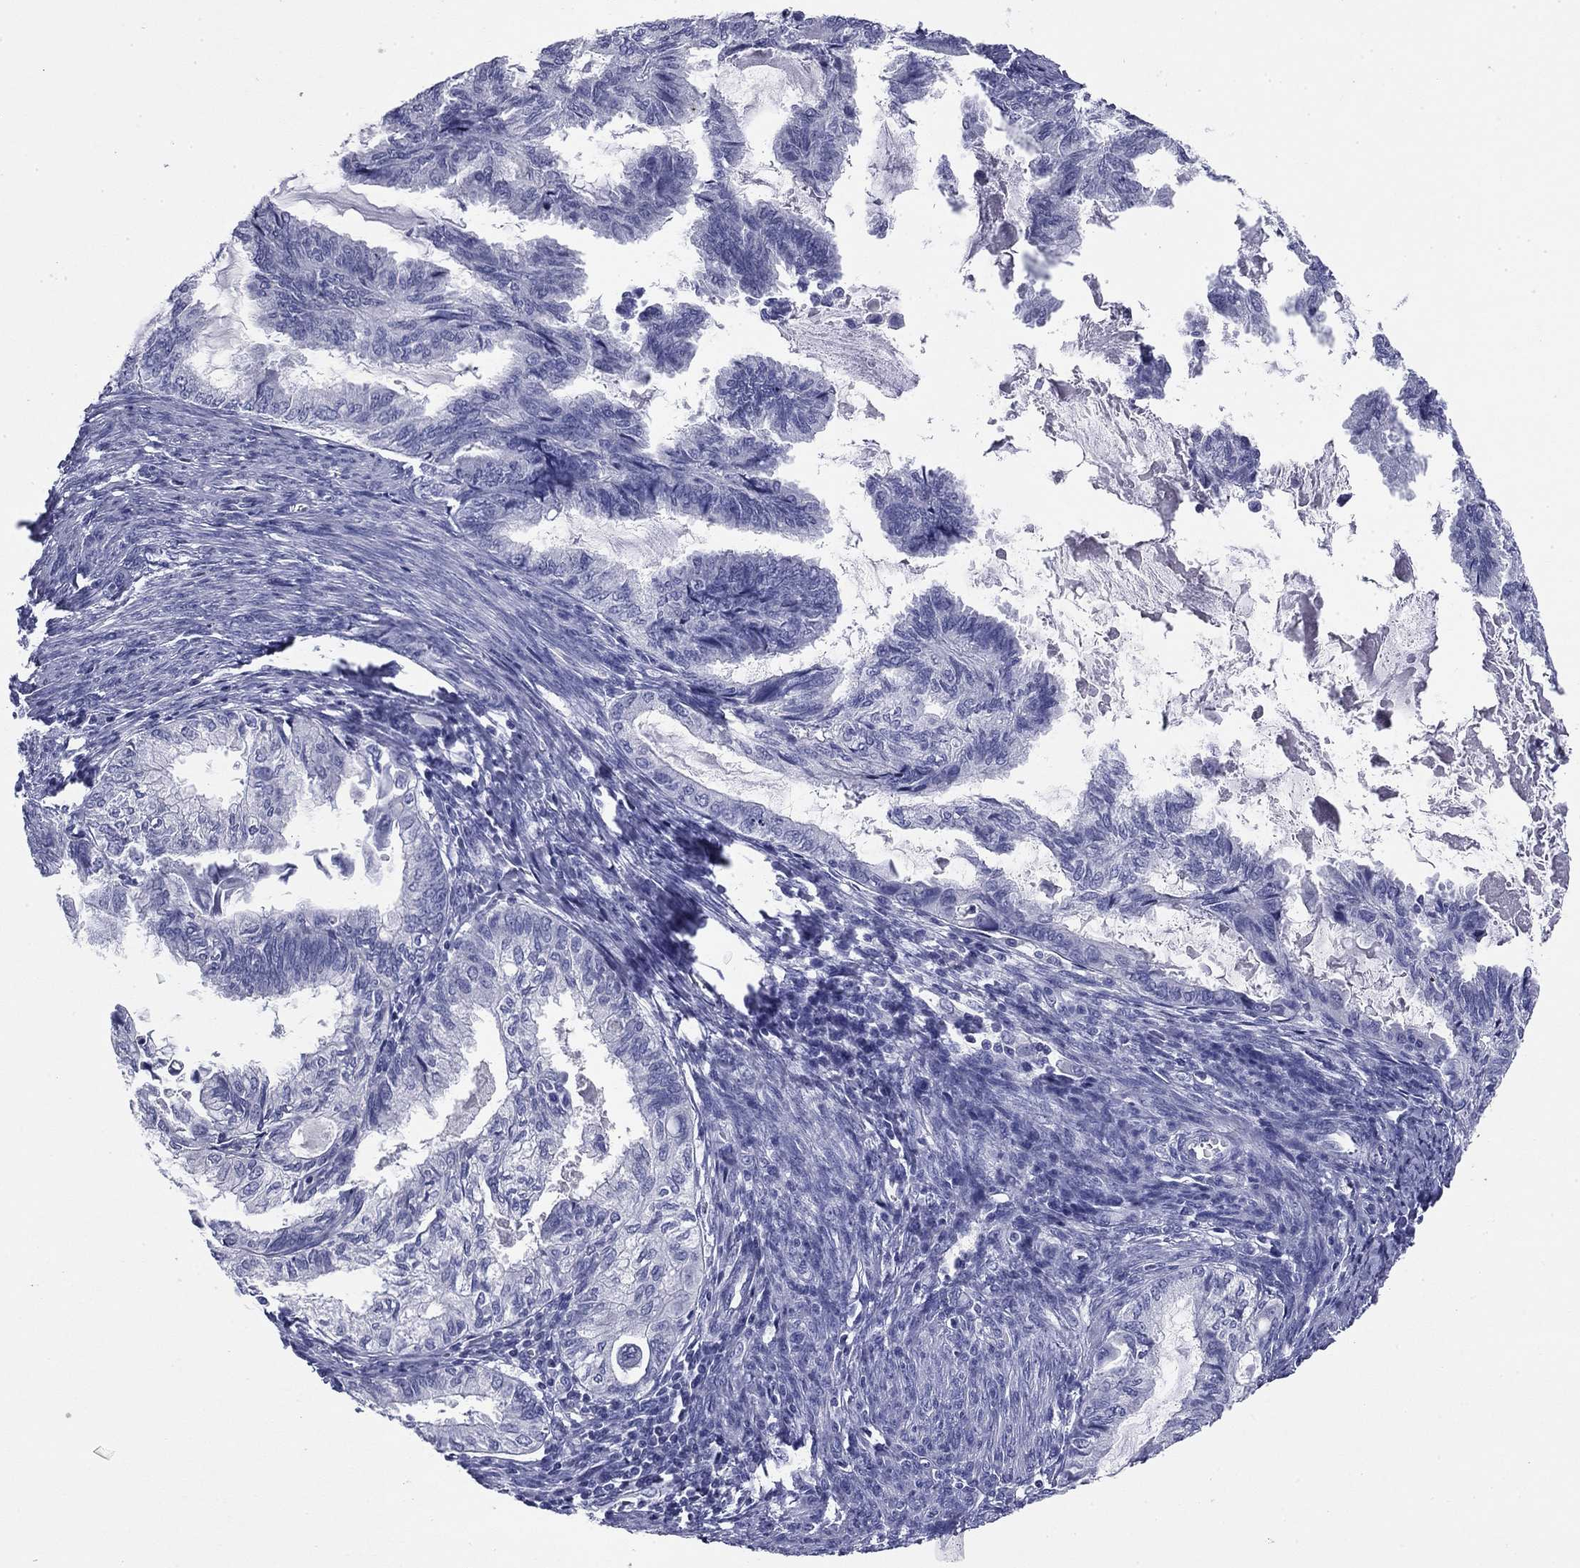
{"staining": {"intensity": "negative", "quantity": "none", "location": "none"}, "tissue": "endometrial cancer", "cell_type": "Tumor cells", "image_type": "cancer", "snomed": [{"axis": "morphology", "description": "Adenocarcinoma, NOS"}, {"axis": "topography", "description": "Endometrium"}], "caption": "DAB (3,3'-diaminobenzidine) immunohistochemical staining of endometrial adenocarcinoma exhibits no significant expression in tumor cells.", "gene": "ABCC2", "patient": {"sex": "female", "age": 86}}